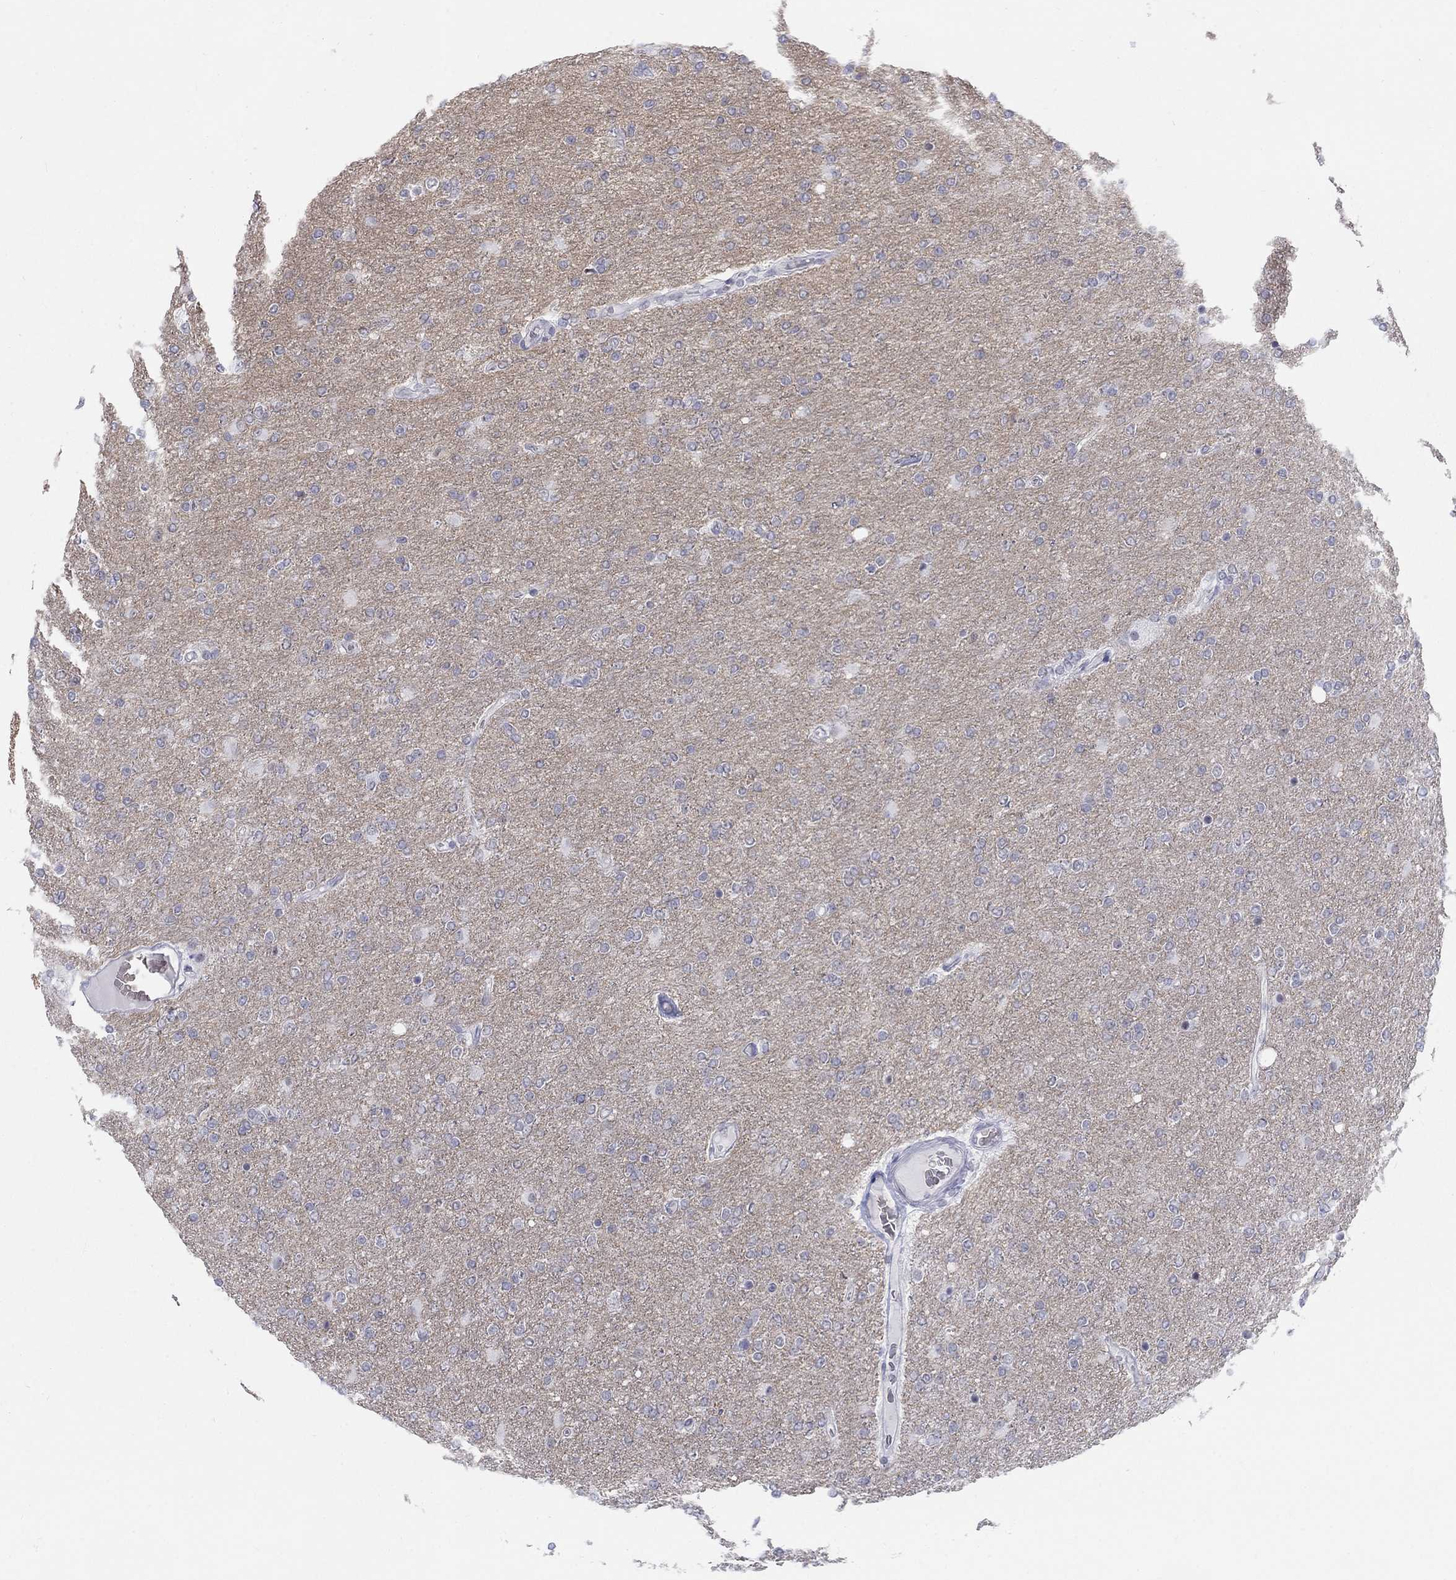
{"staining": {"intensity": "negative", "quantity": "none", "location": "none"}, "tissue": "glioma", "cell_type": "Tumor cells", "image_type": "cancer", "snomed": [{"axis": "morphology", "description": "Glioma, malignant, High grade"}, {"axis": "topography", "description": "Cerebral cortex"}], "caption": "This is an IHC photomicrograph of human malignant high-grade glioma. There is no expression in tumor cells.", "gene": "DMTN", "patient": {"sex": "male", "age": 70}}